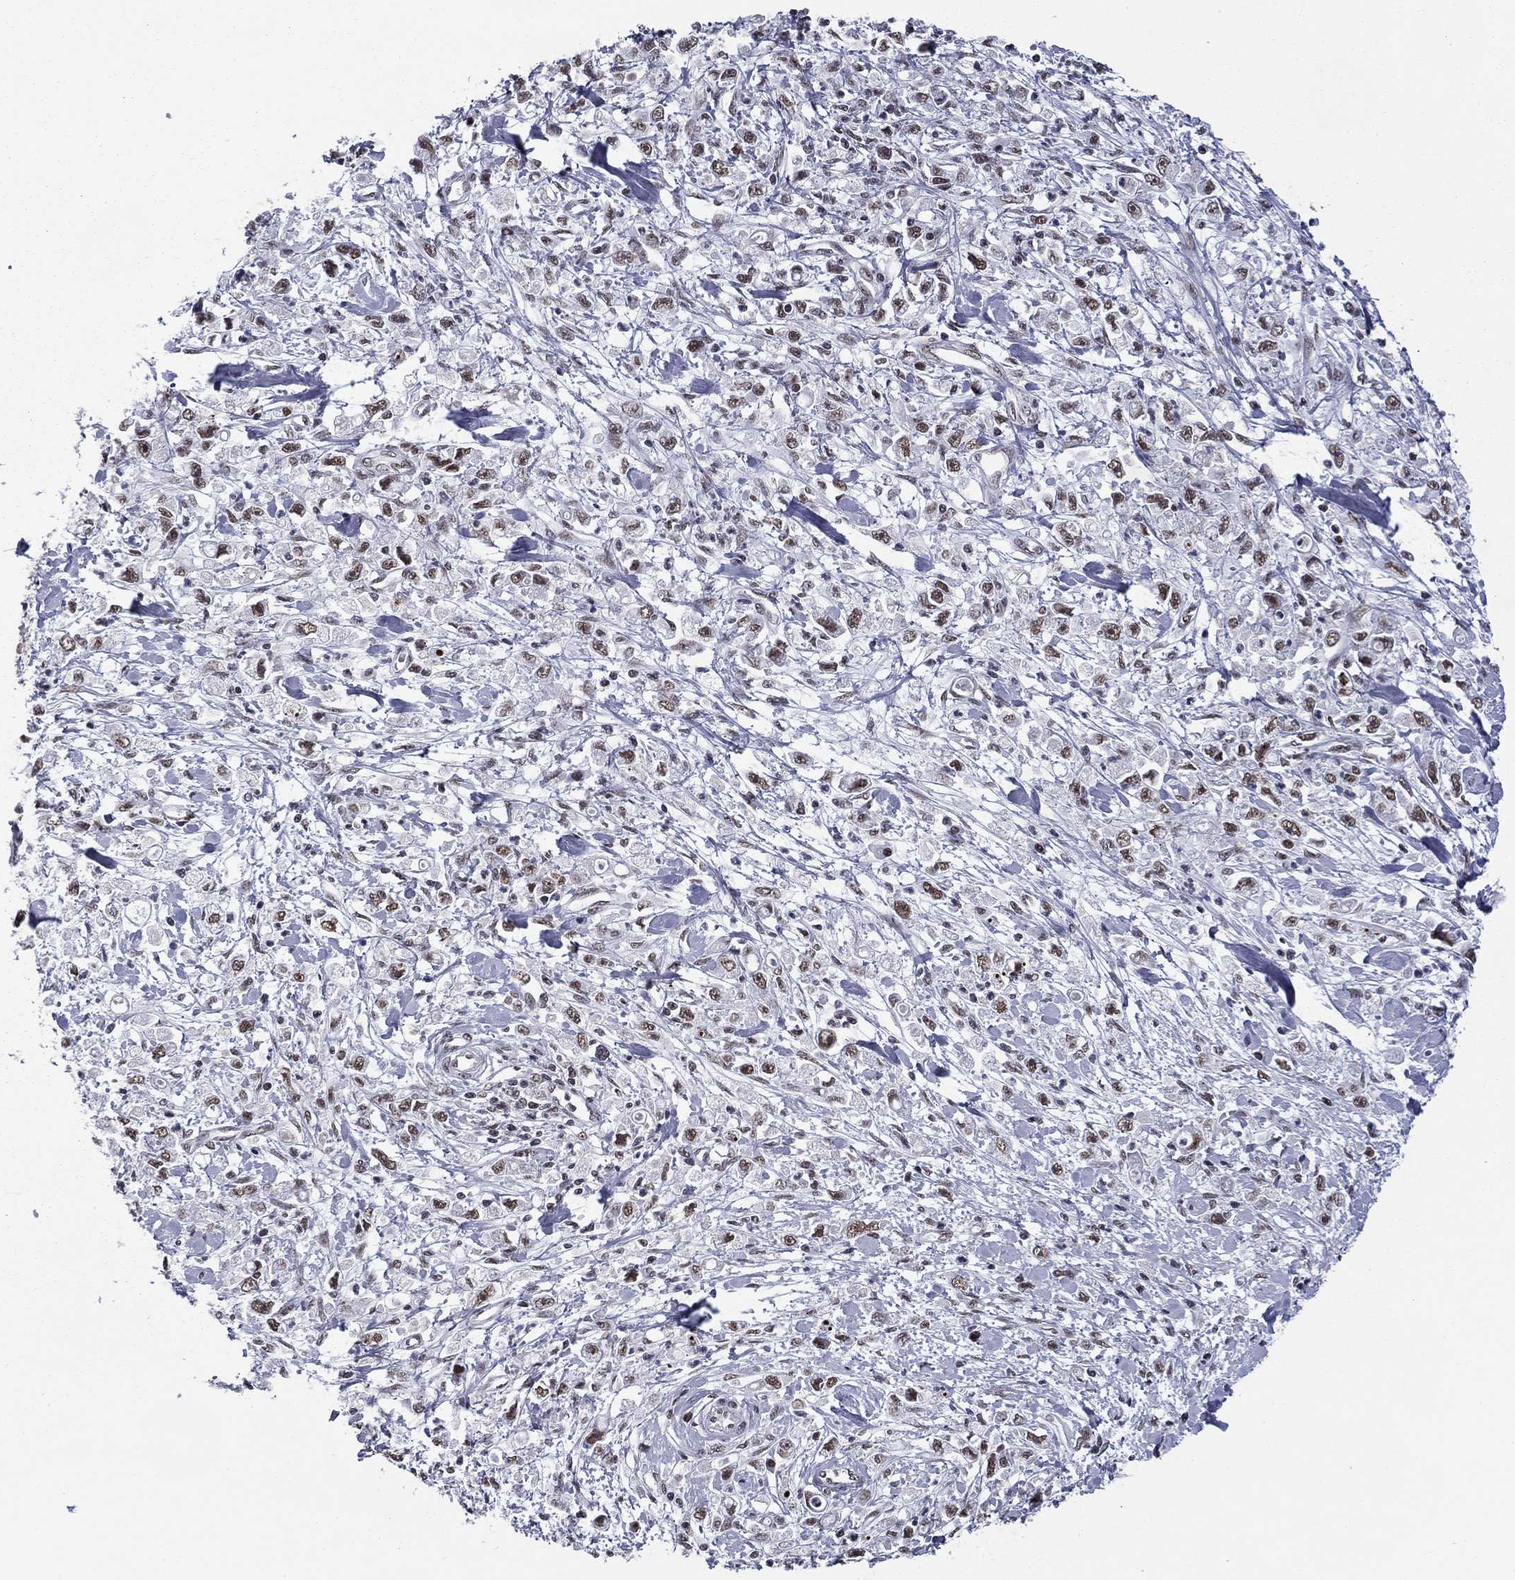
{"staining": {"intensity": "moderate", "quantity": "25%-75%", "location": "nuclear"}, "tissue": "stomach cancer", "cell_type": "Tumor cells", "image_type": "cancer", "snomed": [{"axis": "morphology", "description": "Adenocarcinoma, NOS"}, {"axis": "topography", "description": "Stomach"}], "caption": "Immunohistochemistry of adenocarcinoma (stomach) exhibits medium levels of moderate nuclear positivity in about 25%-75% of tumor cells.", "gene": "ETV5", "patient": {"sex": "female", "age": 59}}